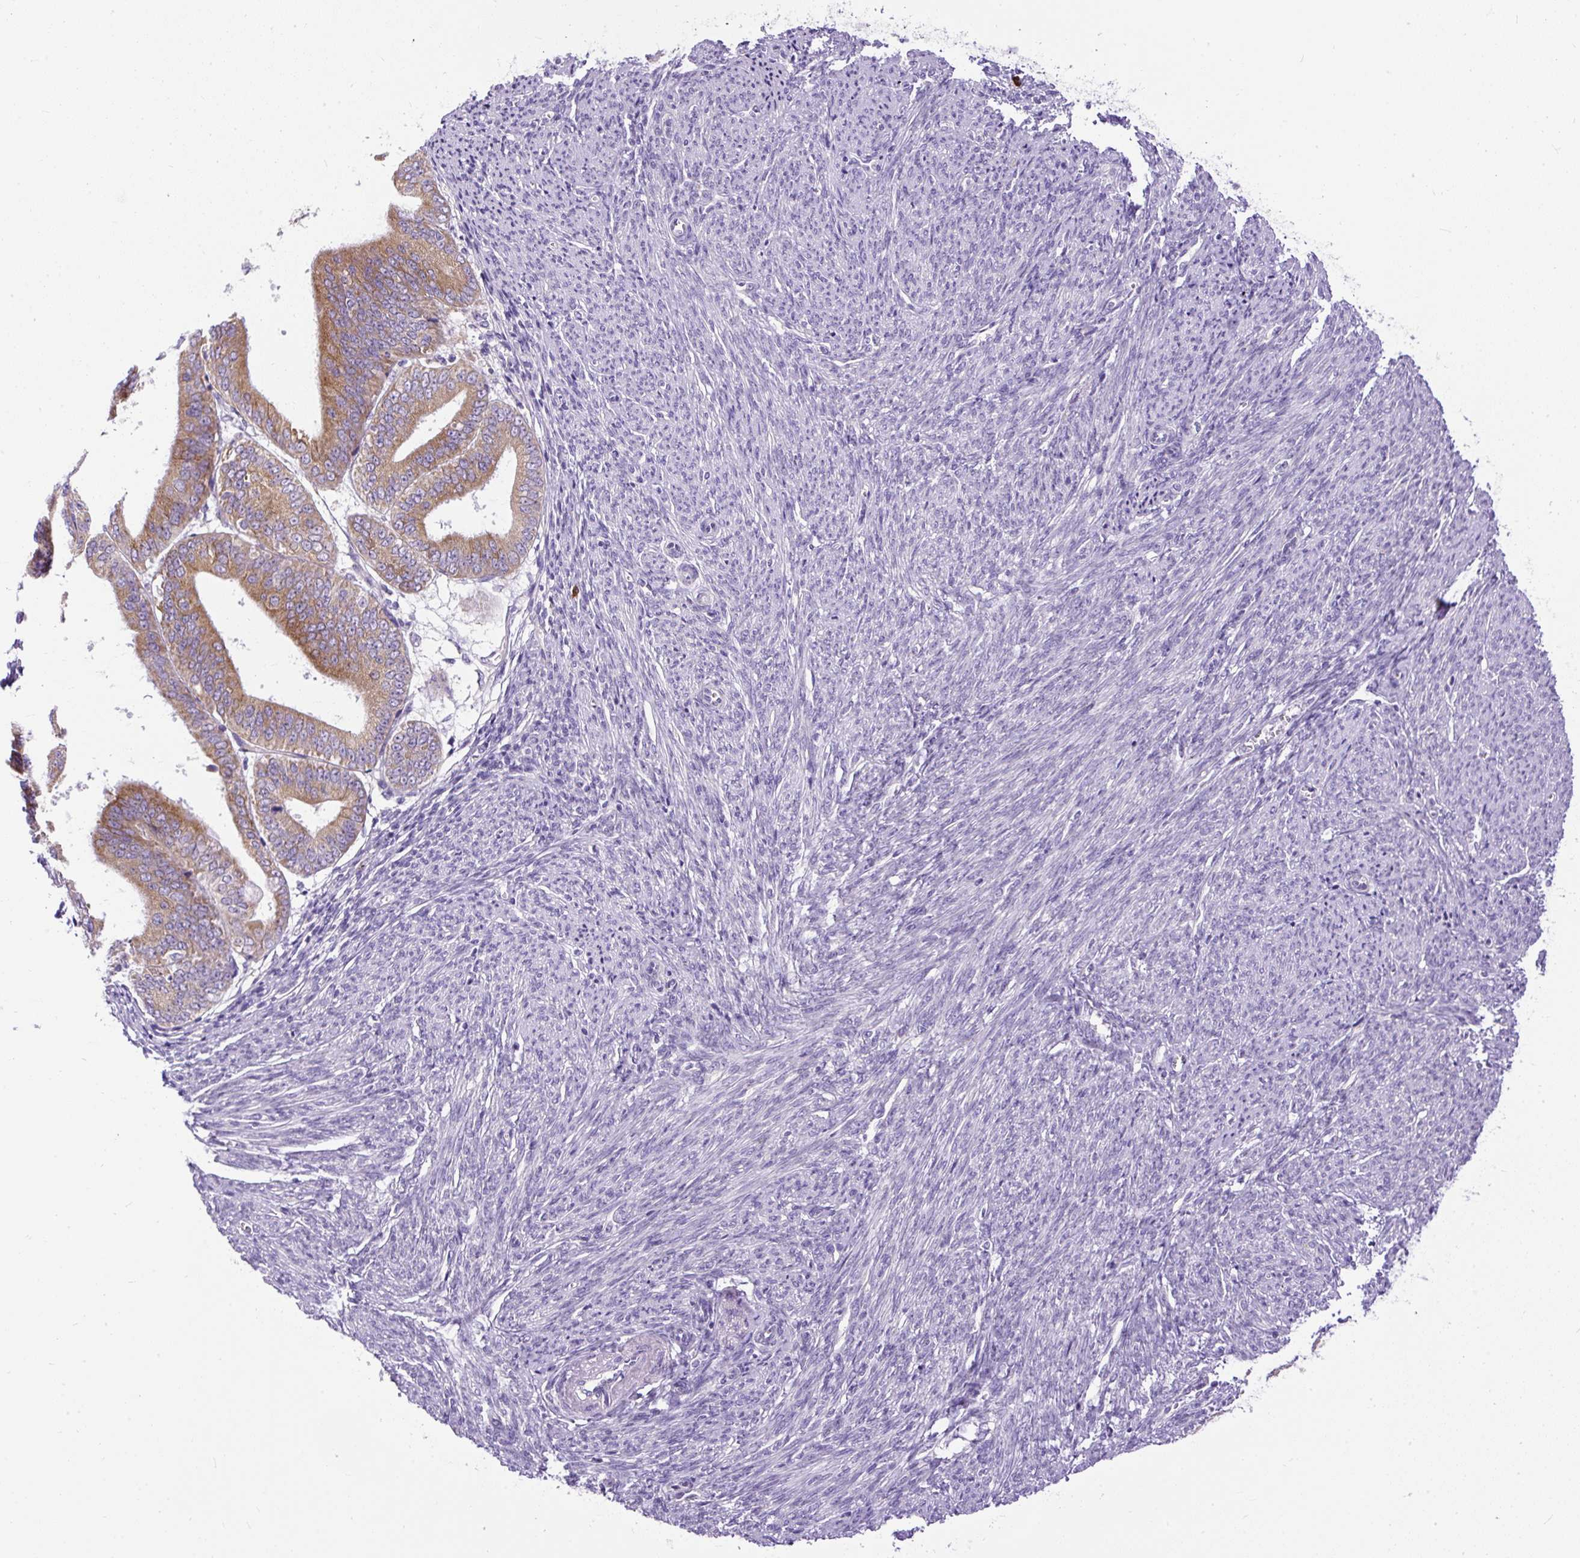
{"staining": {"intensity": "moderate", "quantity": ">75%", "location": "cytoplasmic/membranous"}, "tissue": "endometrial cancer", "cell_type": "Tumor cells", "image_type": "cancer", "snomed": [{"axis": "morphology", "description": "Adenocarcinoma, NOS"}, {"axis": "topography", "description": "Endometrium"}], "caption": "Protein positivity by immunohistochemistry (IHC) shows moderate cytoplasmic/membranous staining in approximately >75% of tumor cells in endometrial cancer (adenocarcinoma).", "gene": "SYBU", "patient": {"sex": "female", "age": 63}}